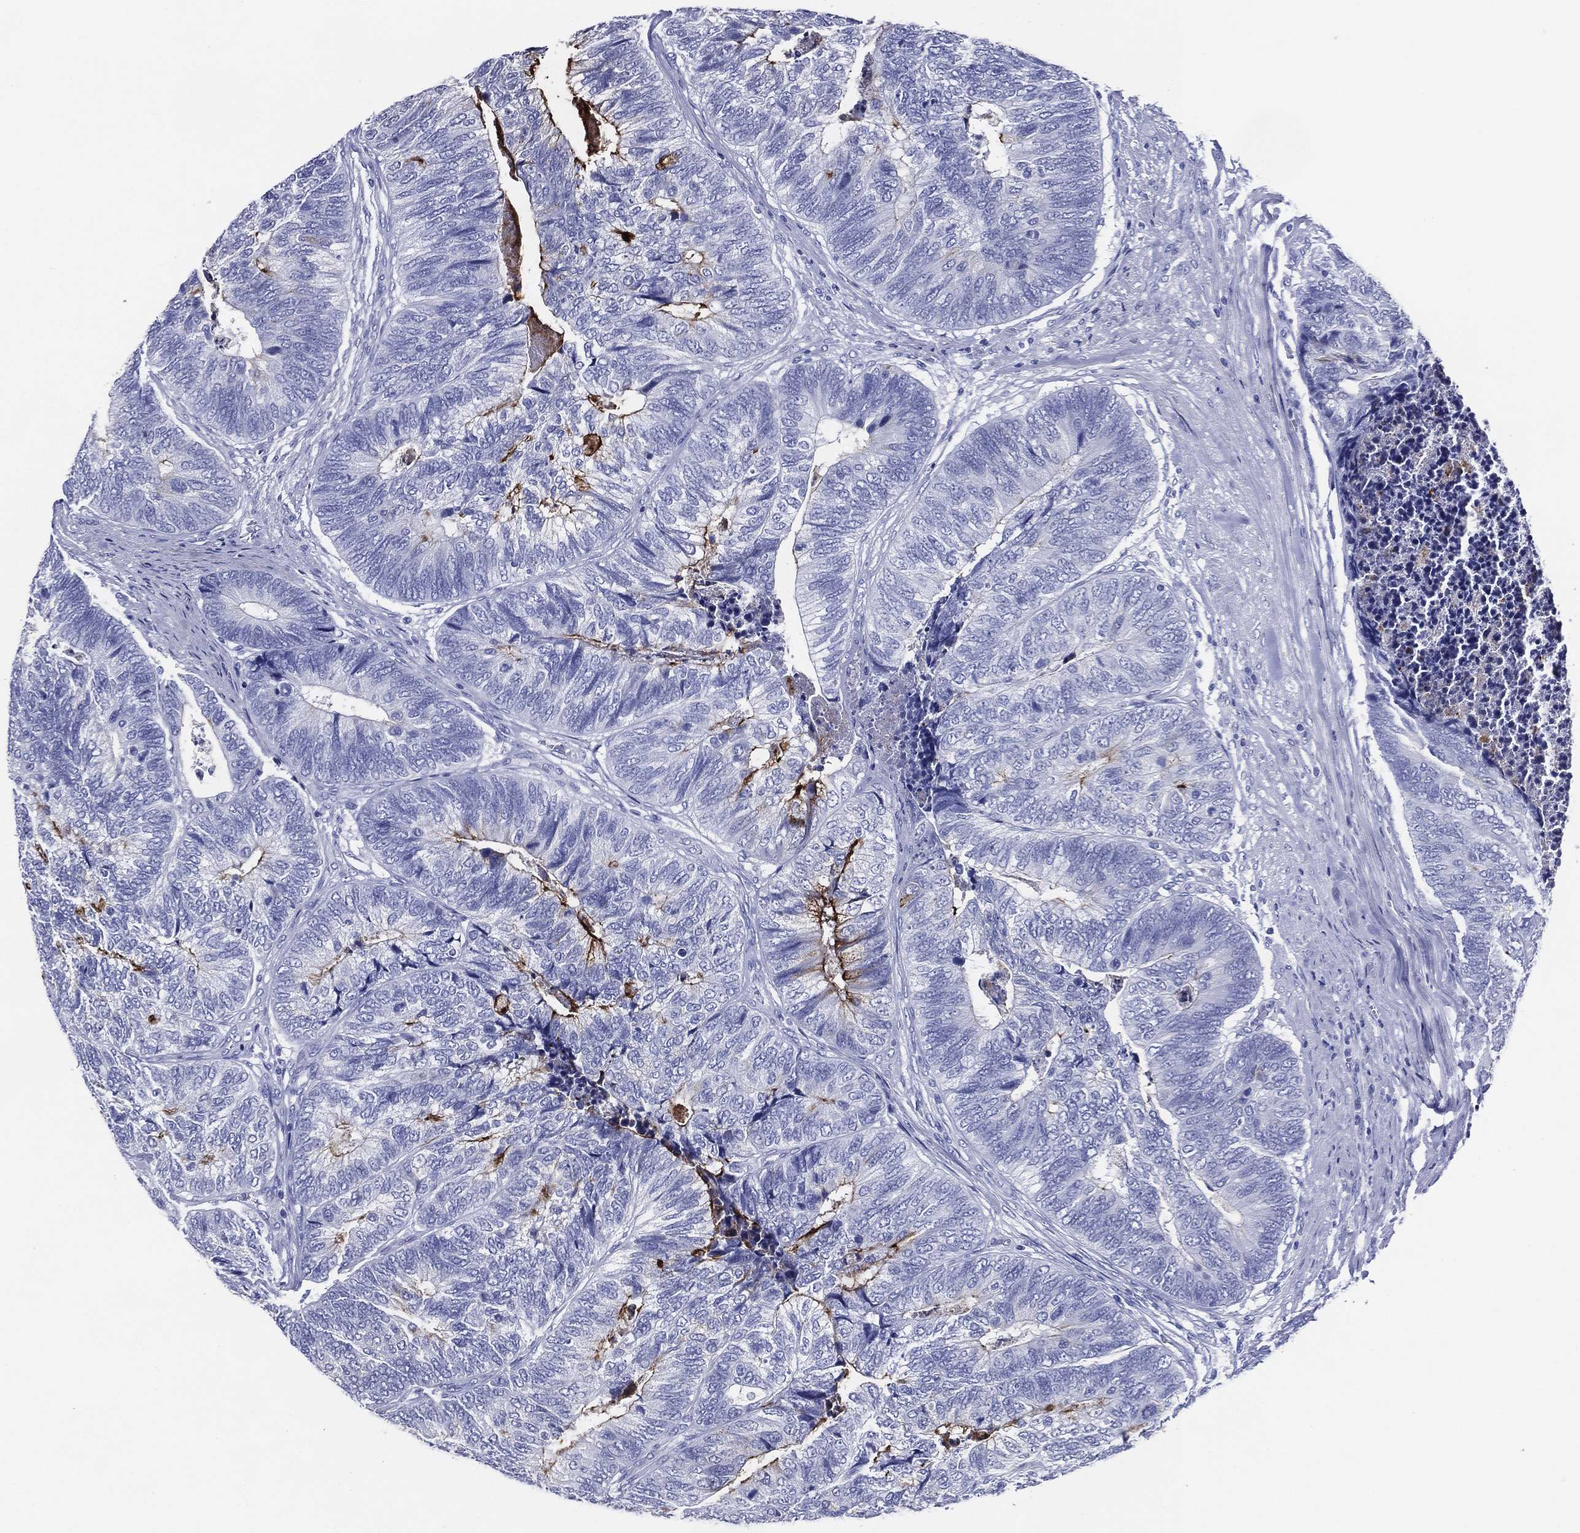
{"staining": {"intensity": "strong", "quantity": "25%-75%", "location": "cytoplasmic/membranous"}, "tissue": "colorectal cancer", "cell_type": "Tumor cells", "image_type": "cancer", "snomed": [{"axis": "morphology", "description": "Adenocarcinoma, NOS"}, {"axis": "topography", "description": "Colon"}], "caption": "The immunohistochemical stain highlights strong cytoplasmic/membranous staining in tumor cells of colorectal cancer tissue.", "gene": "ACE2", "patient": {"sex": "female", "age": 67}}